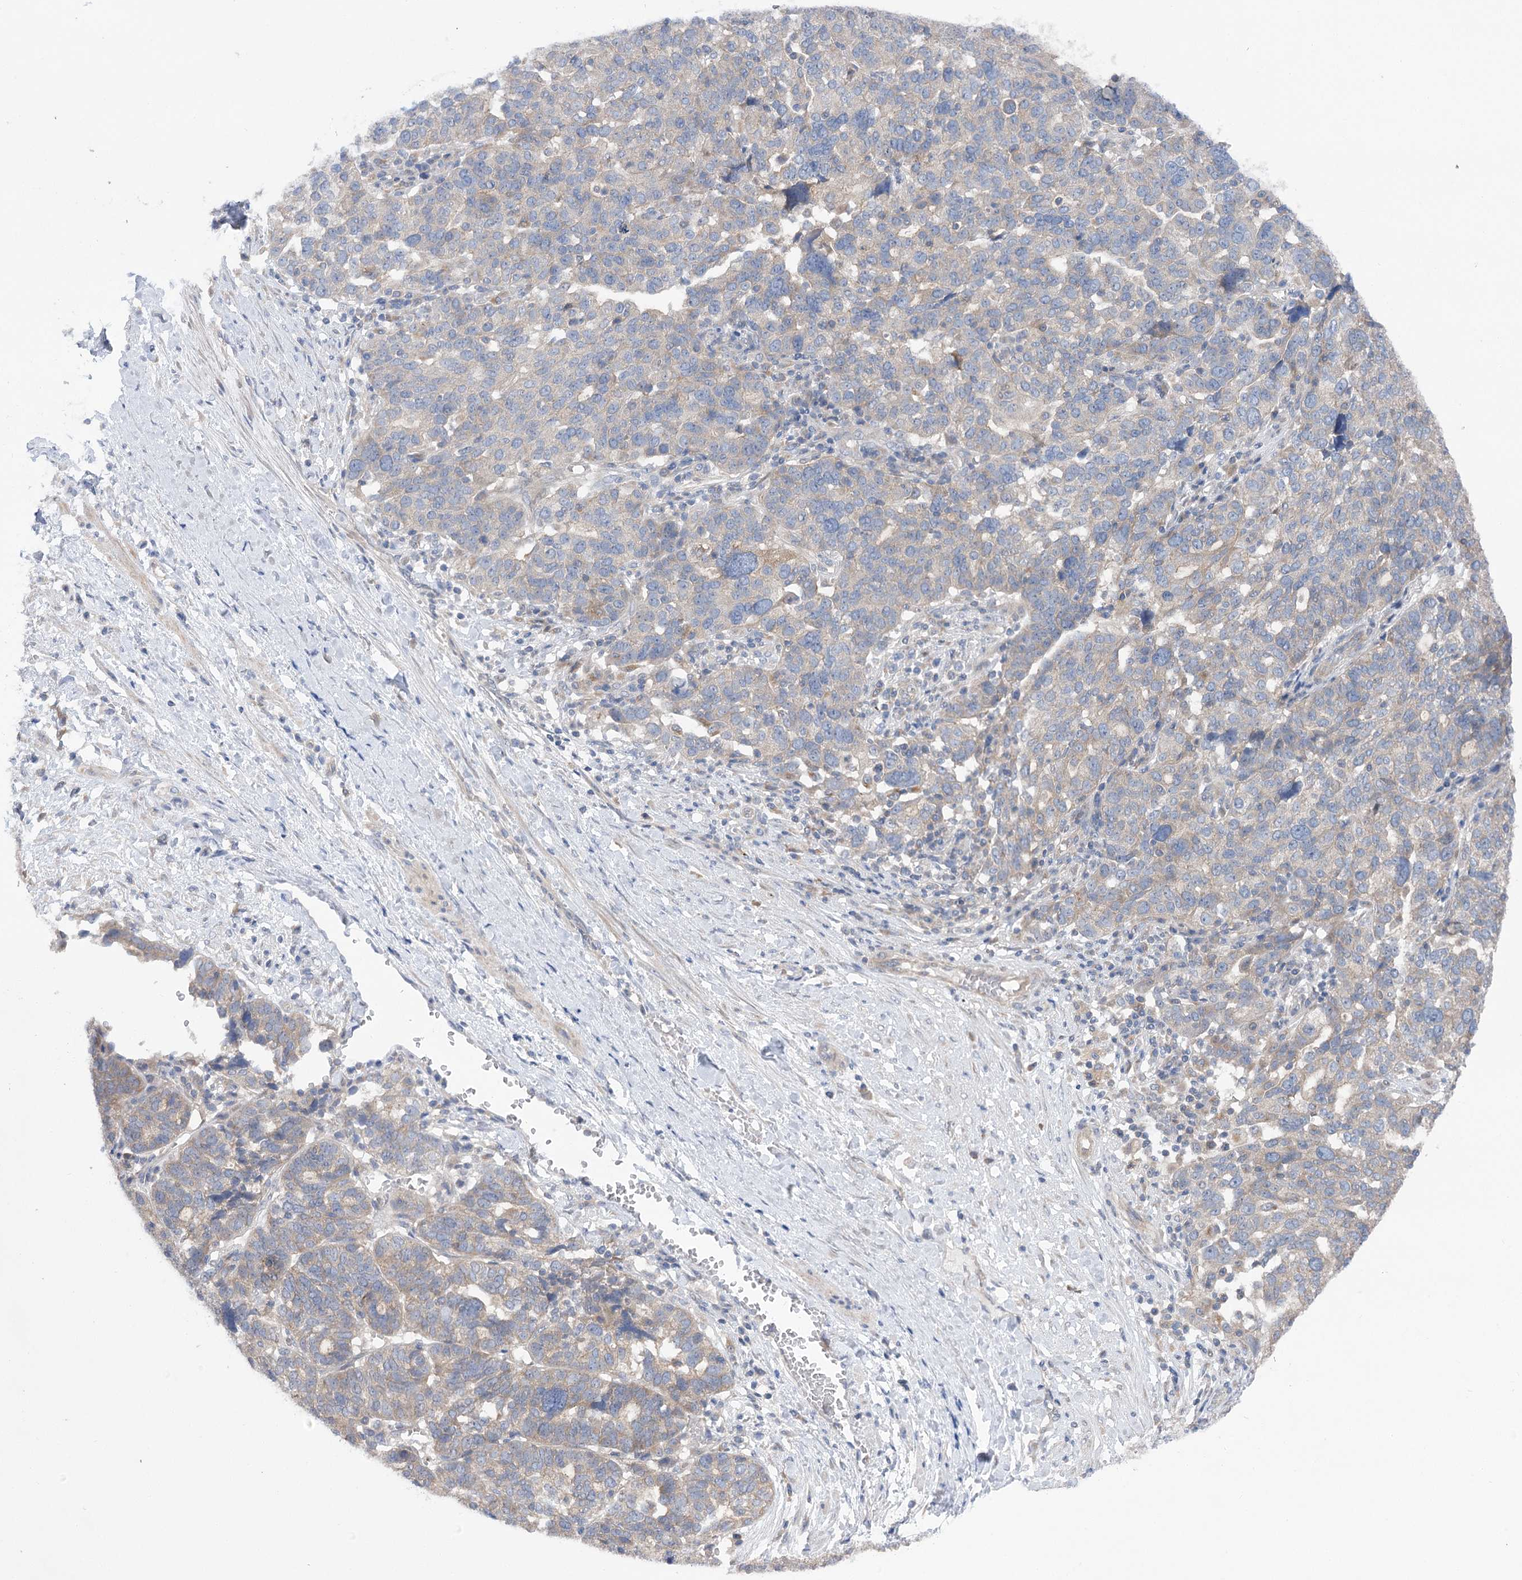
{"staining": {"intensity": "weak", "quantity": "<25%", "location": "cytoplasmic/membranous"}, "tissue": "ovarian cancer", "cell_type": "Tumor cells", "image_type": "cancer", "snomed": [{"axis": "morphology", "description": "Cystadenocarcinoma, serous, NOS"}, {"axis": "topography", "description": "Ovary"}], "caption": "High power microscopy micrograph of an immunohistochemistry (IHC) histopathology image of ovarian cancer, revealing no significant expression in tumor cells.", "gene": "VPS37B", "patient": {"sex": "female", "age": 59}}